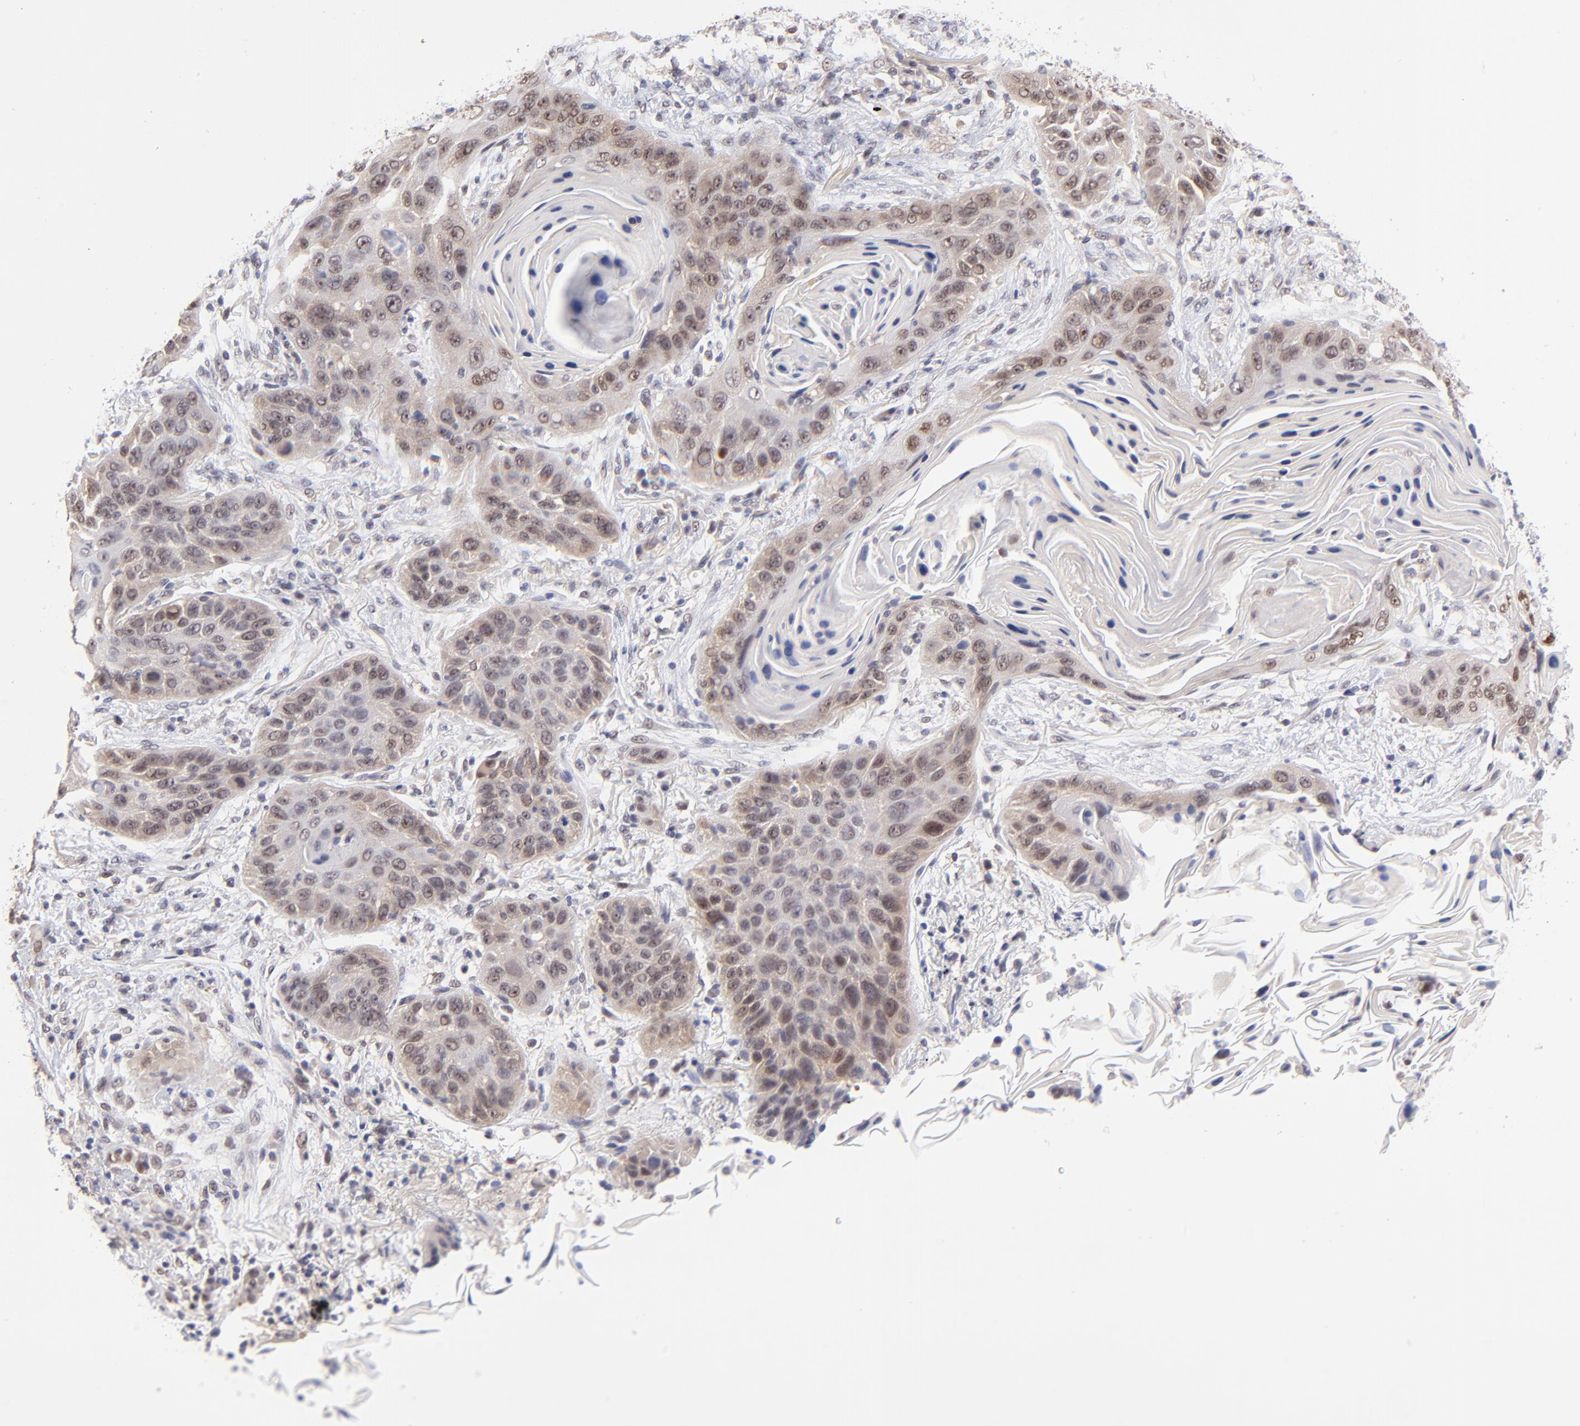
{"staining": {"intensity": "weak", "quantity": ">75%", "location": "cytoplasmic/membranous"}, "tissue": "lung cancer", "cell_type": "Tumor cells", "image_type": "cancer", "snomed": [{"axis": "morphology", "description": "Squamous cell carcinoma, NOS"}, {"axis": "topography", "description": "Lung"}], "caption": "DAB (3,3'-diaminobenzidine) immunohistochemical staining of human squamous cell carcinoma (lung) reveals weak cytoplasmic/membranous protein positivity in approximately >75% of tumor cells. (Stains: DAB (3,3'-diaminobenzidine) in brown, nuclei in blue, Microscopy: brightfield microscopy at high magnification).", "gene": "UBE2E3", "patient": {"sex": "female", "age": 67}}